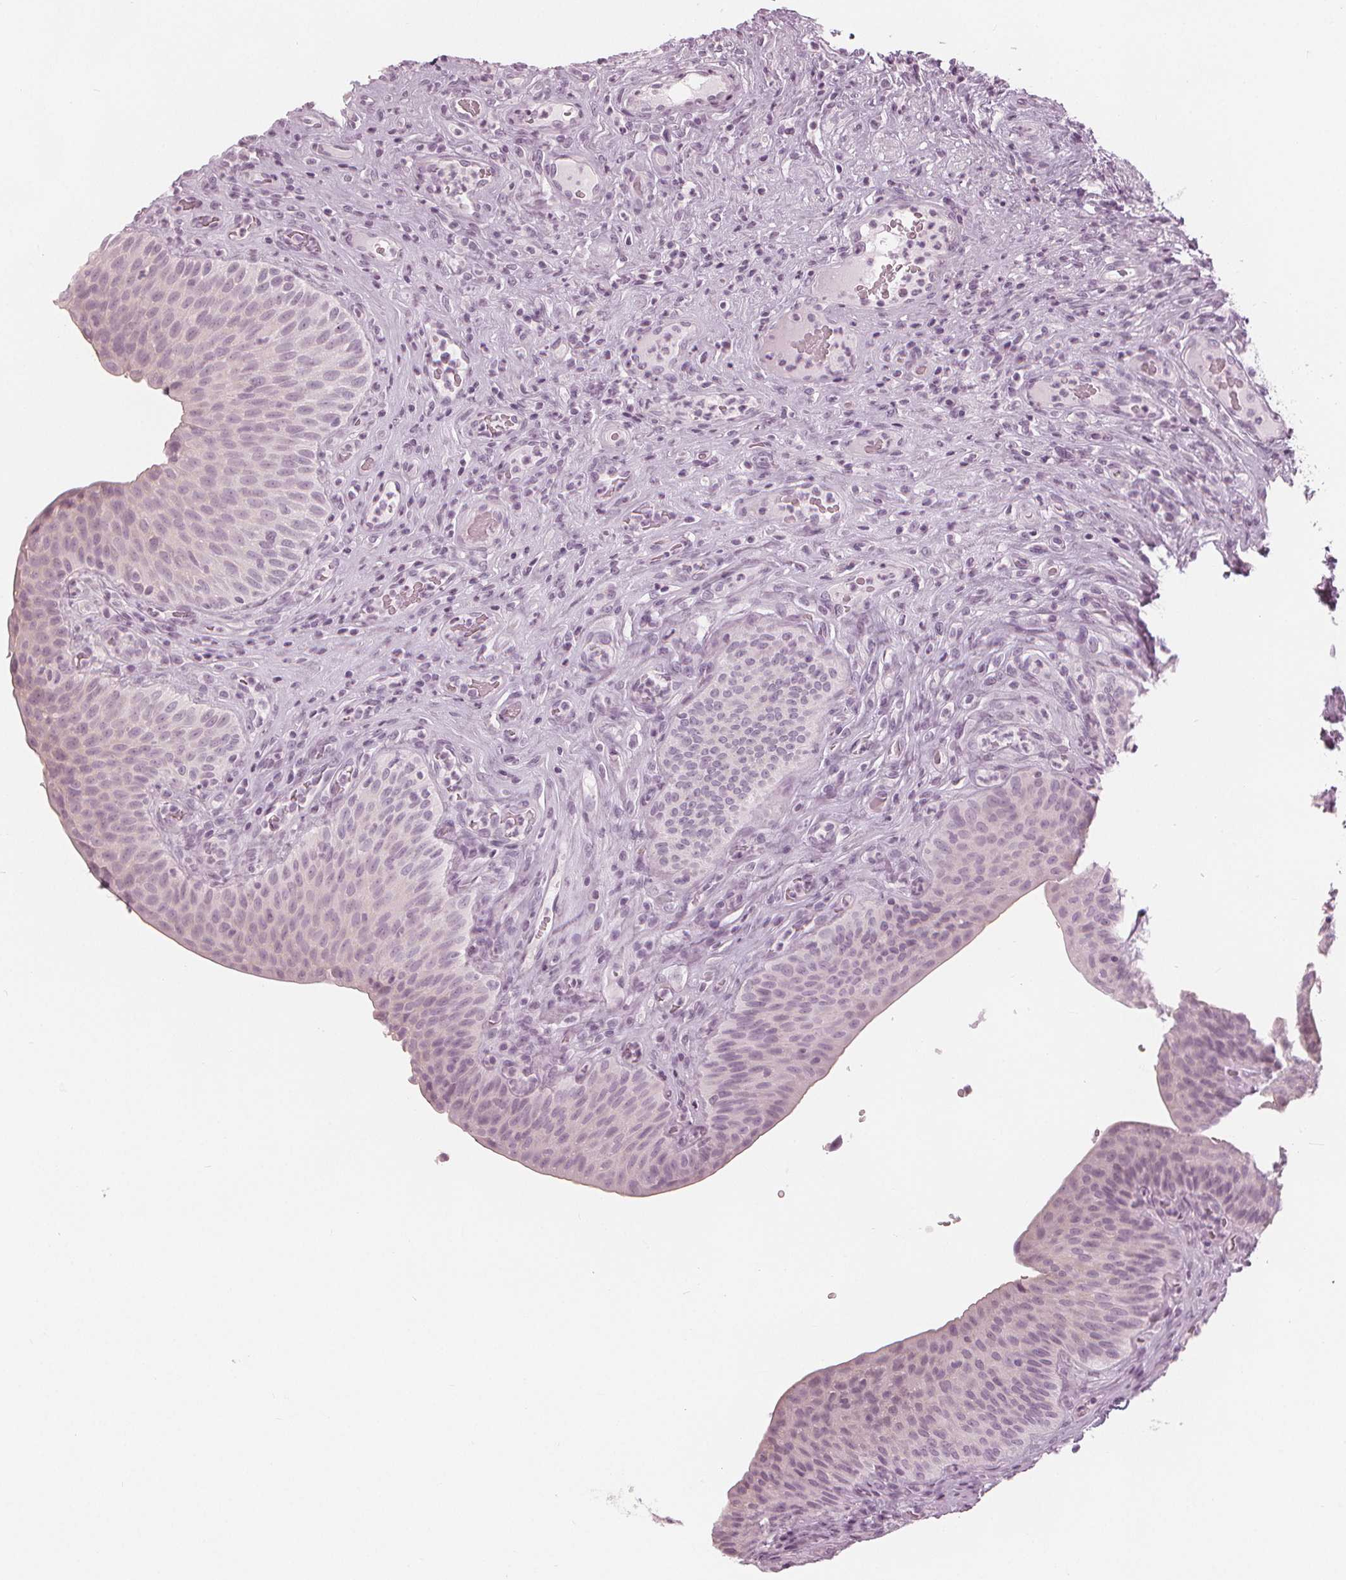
{"staining": {"intensity": "negative", "quantity": "none", "location": "none"}, "tissue": "urinary bladder", "cell_type": "Urothelial cells", "image_type": "normal", "snomed": [{"axis": "morphology", "description": "Normal tissue, NOS"}, {"axis": "topography", "description": "Urinary bladder"}, {"axis": "topography", "description": "Peripheral nerve tissue"}], "caption": "Immunohistochemistry (IHC) image of normal urinary bladder: urinary bladder stained with DAB exhibits no significant protein staining in urothelial cells. The staining was performed using DAB (3,3'-diaminobenzidine) to visualize the protein expression in brown, while the nuclei were stained in blue with hematoxylin (Magnification: 20x).", "gene": "PAEP", "patient": {"sex": "male", "age": 66}}